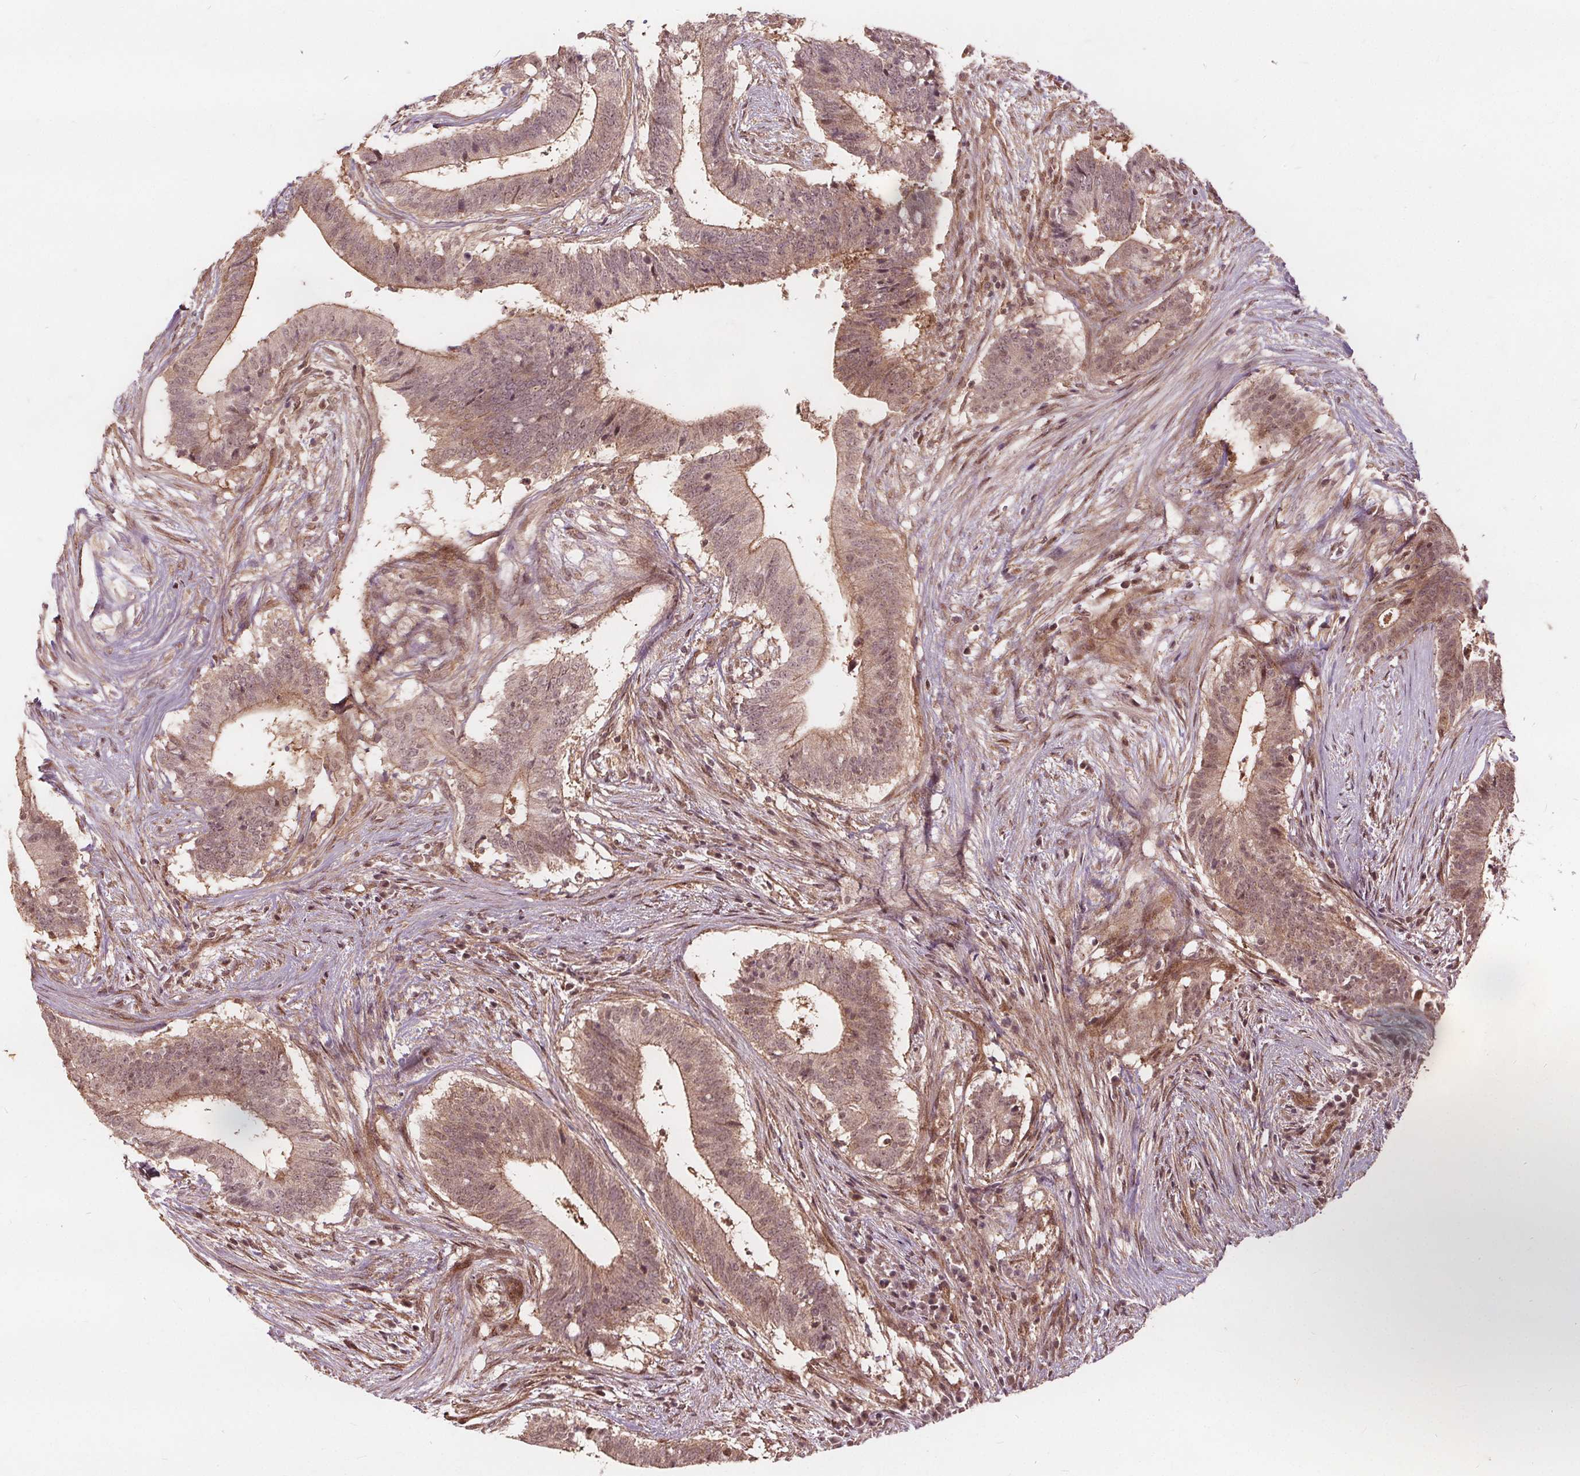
{"staining": {"intensity": "moderate", "quantity": ">75%", "location": "cytoplasmic/membranous"}, "tissue": "colorectal cancer", "cell_type": "Tumor cells", "image_type": "cancer", "snomed": [{"axis": "morphology", "description": "Adenocarcinoma, NOS"}, {"axis": "topography", "description": "Colon"}], "caption": "Immunohistochemistry histopathology image of human colorectal adenocarcinoma stained for a protein (brown), which shows medium levels of moderate cytoplasmic/membranous positivity in approximately >75% of tumor cells.", "gene": "PPP1CB", "patient": {"sex": "female", "age": 43}}